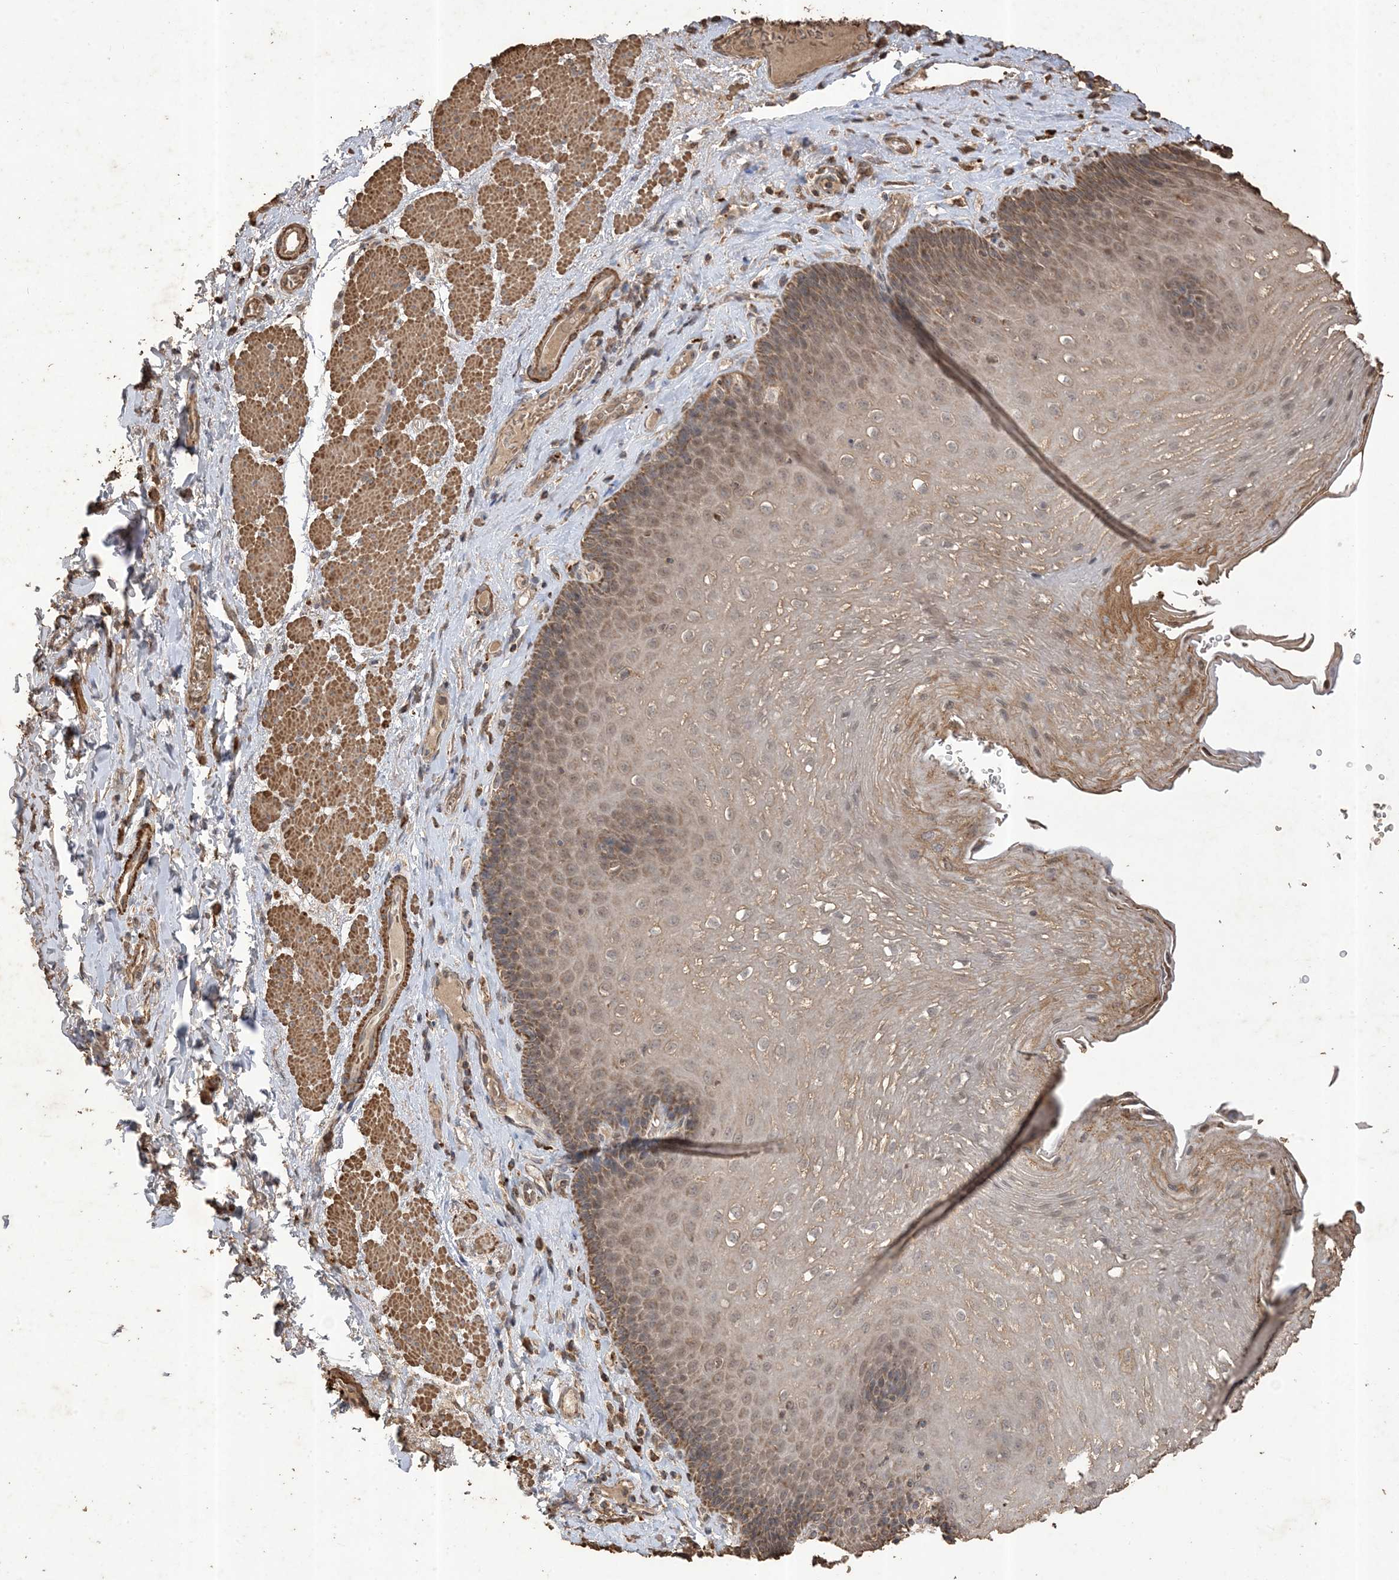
{"staining": {"intensity": "moderate", "quantity": ">75%", "location": "cytoplasmic/membranous"}, "tissue": "esophagus", "cell_type": "Squamous epithelial cells", "image_type": "normal", "snomed": [{"axis": "morphology", "description": "Normal tissue, NOS"}, {"axis": "topography", "description": "Esophagus"}], "caption": "This micrograph reveals immunohistochemistry staining of benign esophagus, with medium moderate cytoplasmic/membranous positivity in approximately >75% of squamous epithelial cells.", "gene": "HPS4", "patient": {"sex": "female", "age": 66}}